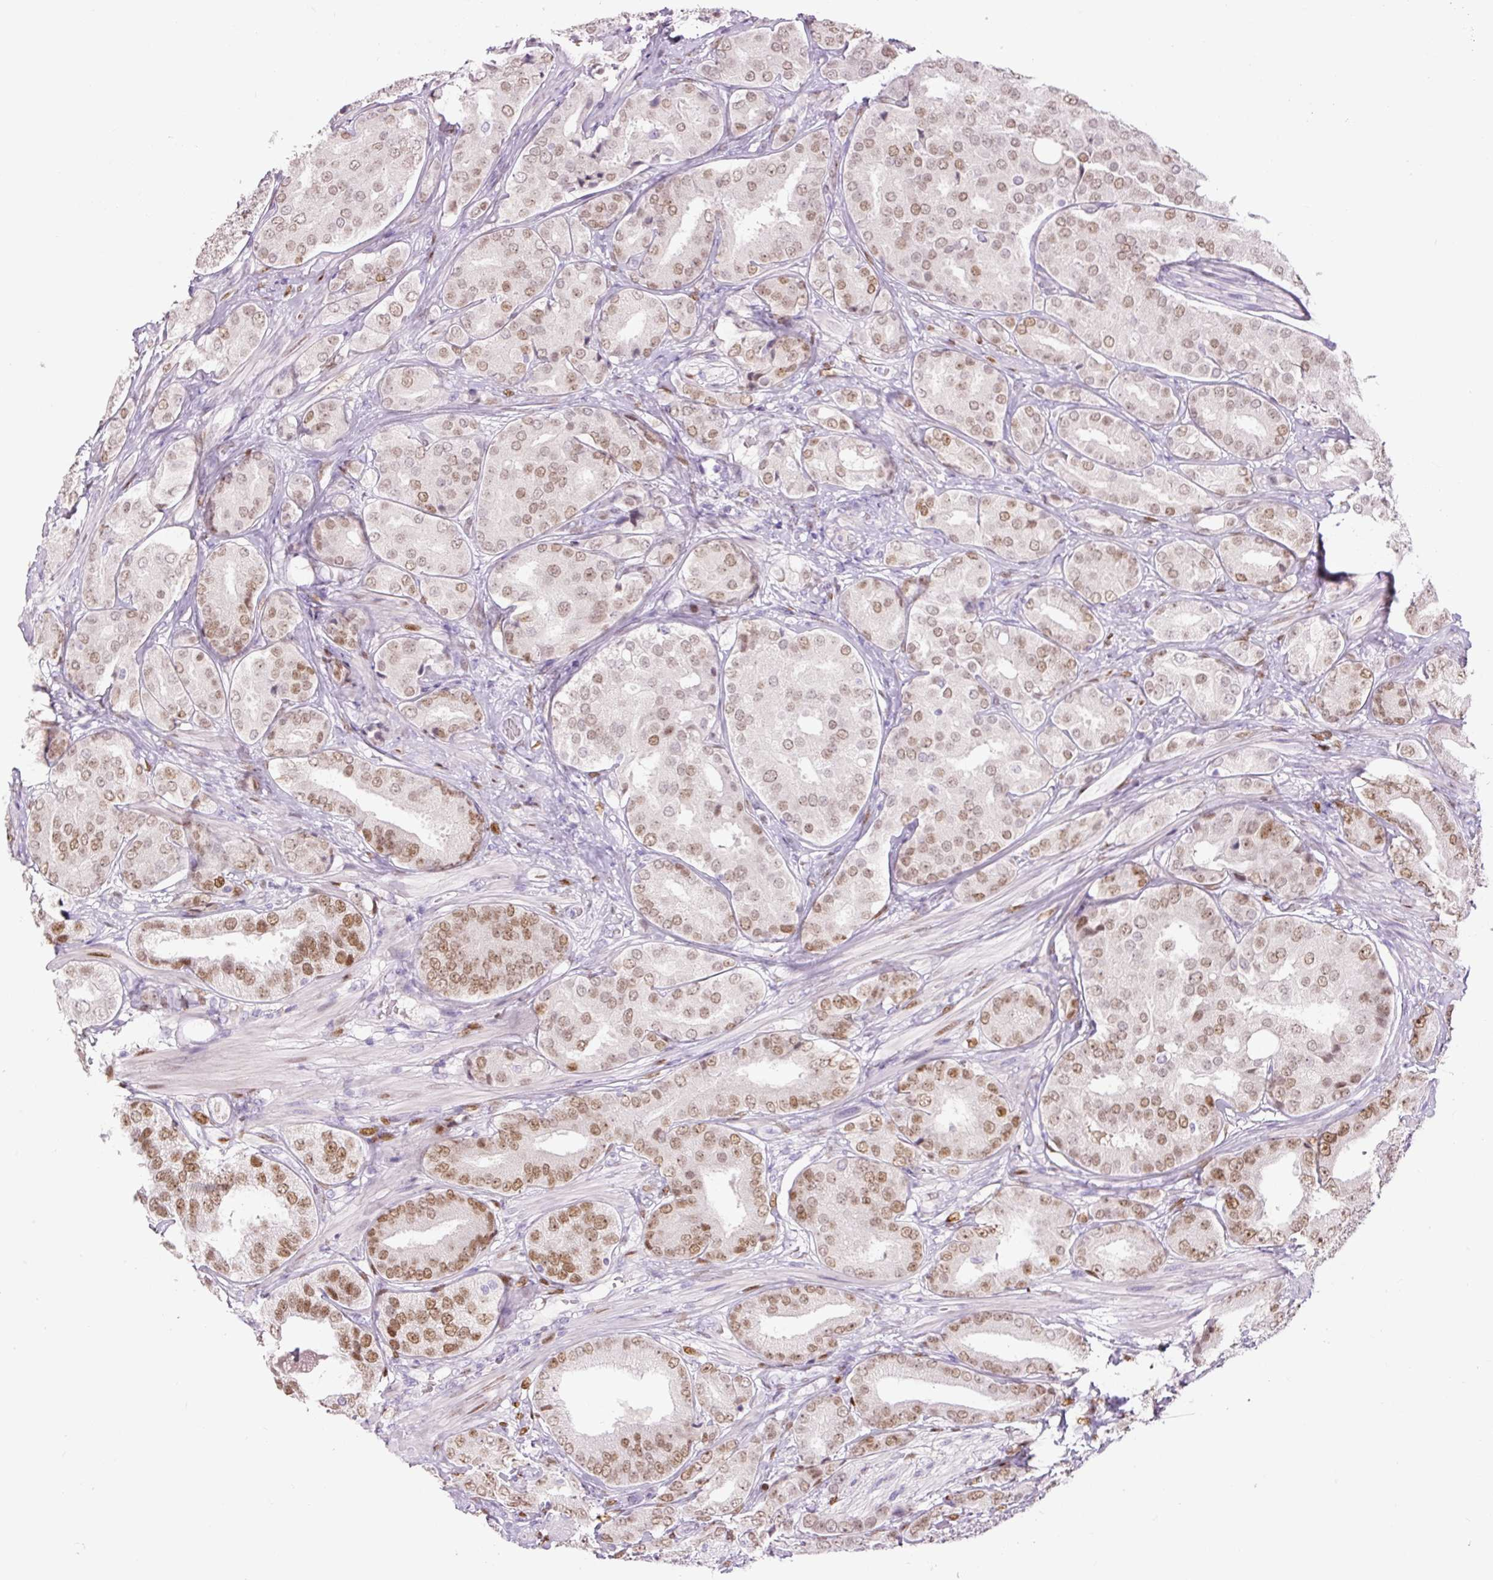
{"staining": {"intensity": "moderate", "quantity": ">75%", "location": "nuclear"}, "tissue": "prostate cancer", "cell_type": "Tumor cells", "image_type": "cancer", "snomed": [{"axis": "morphology", "description": "Adenocarcinoma, High grade"}, {"axis": "topography", "description": "Prostate"}], "caption": "Human prostate cancer (adenocarcinoma (high-grade)) stained for a protein (brown) demonstrates moderate nuclear positive staining in about >75% of tumor cells.", "gene": "SIX1", "patient": {"sex": "male", "age": 63}}